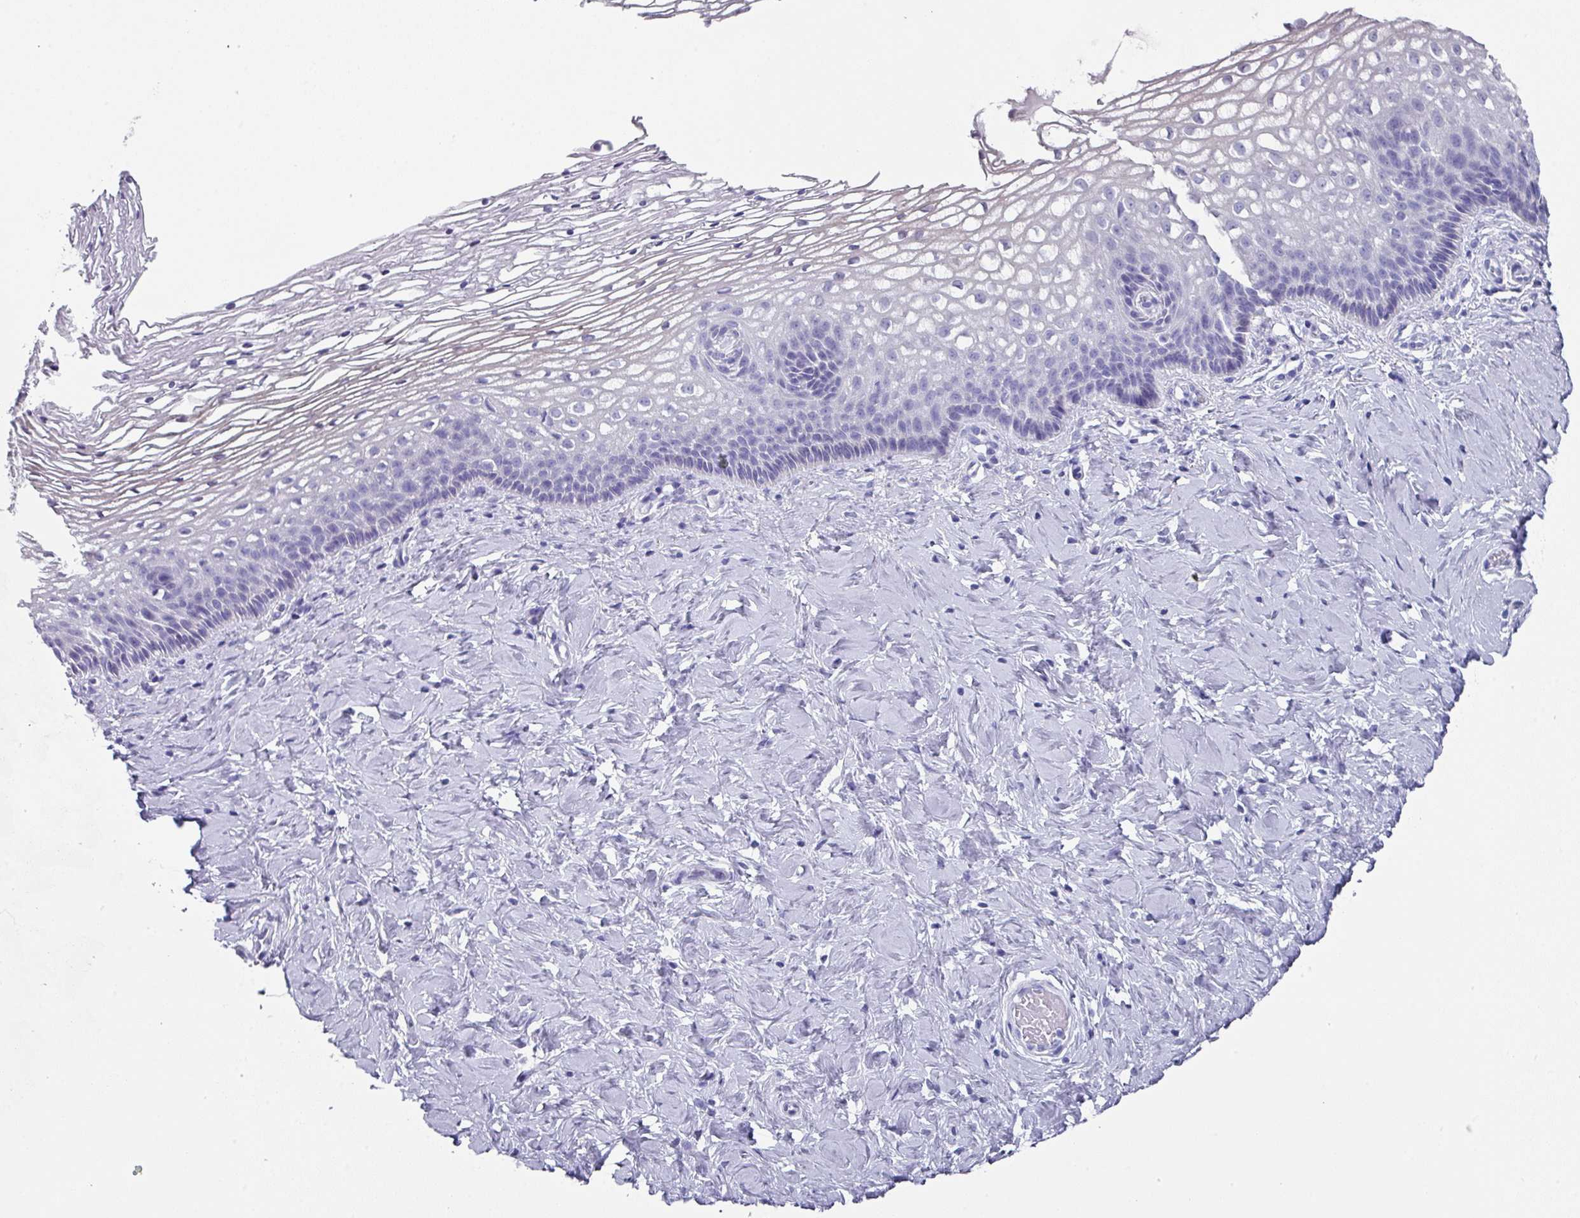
{"staining": {"intensity": "negative", "quantity": "none", "location": "none"}, "tissue": "cervix", "cell_type": "Glandular cells", "image_type": "normal", "snomed": [{"axis": "morphology", "description": "Normal tissue, NOS"}, {"axis": "topography", "description": "Cervix"}], "caption": "Protein analysis of benign cervix demonstrates no significant positivity in glandular cells. (Brightfield microscopy of DAB (3,3'-diaminobenzidine) immunohistochemistry at high magnification).", "gene": "PEX10", "patient": {"sex": "female", "age": 36}}